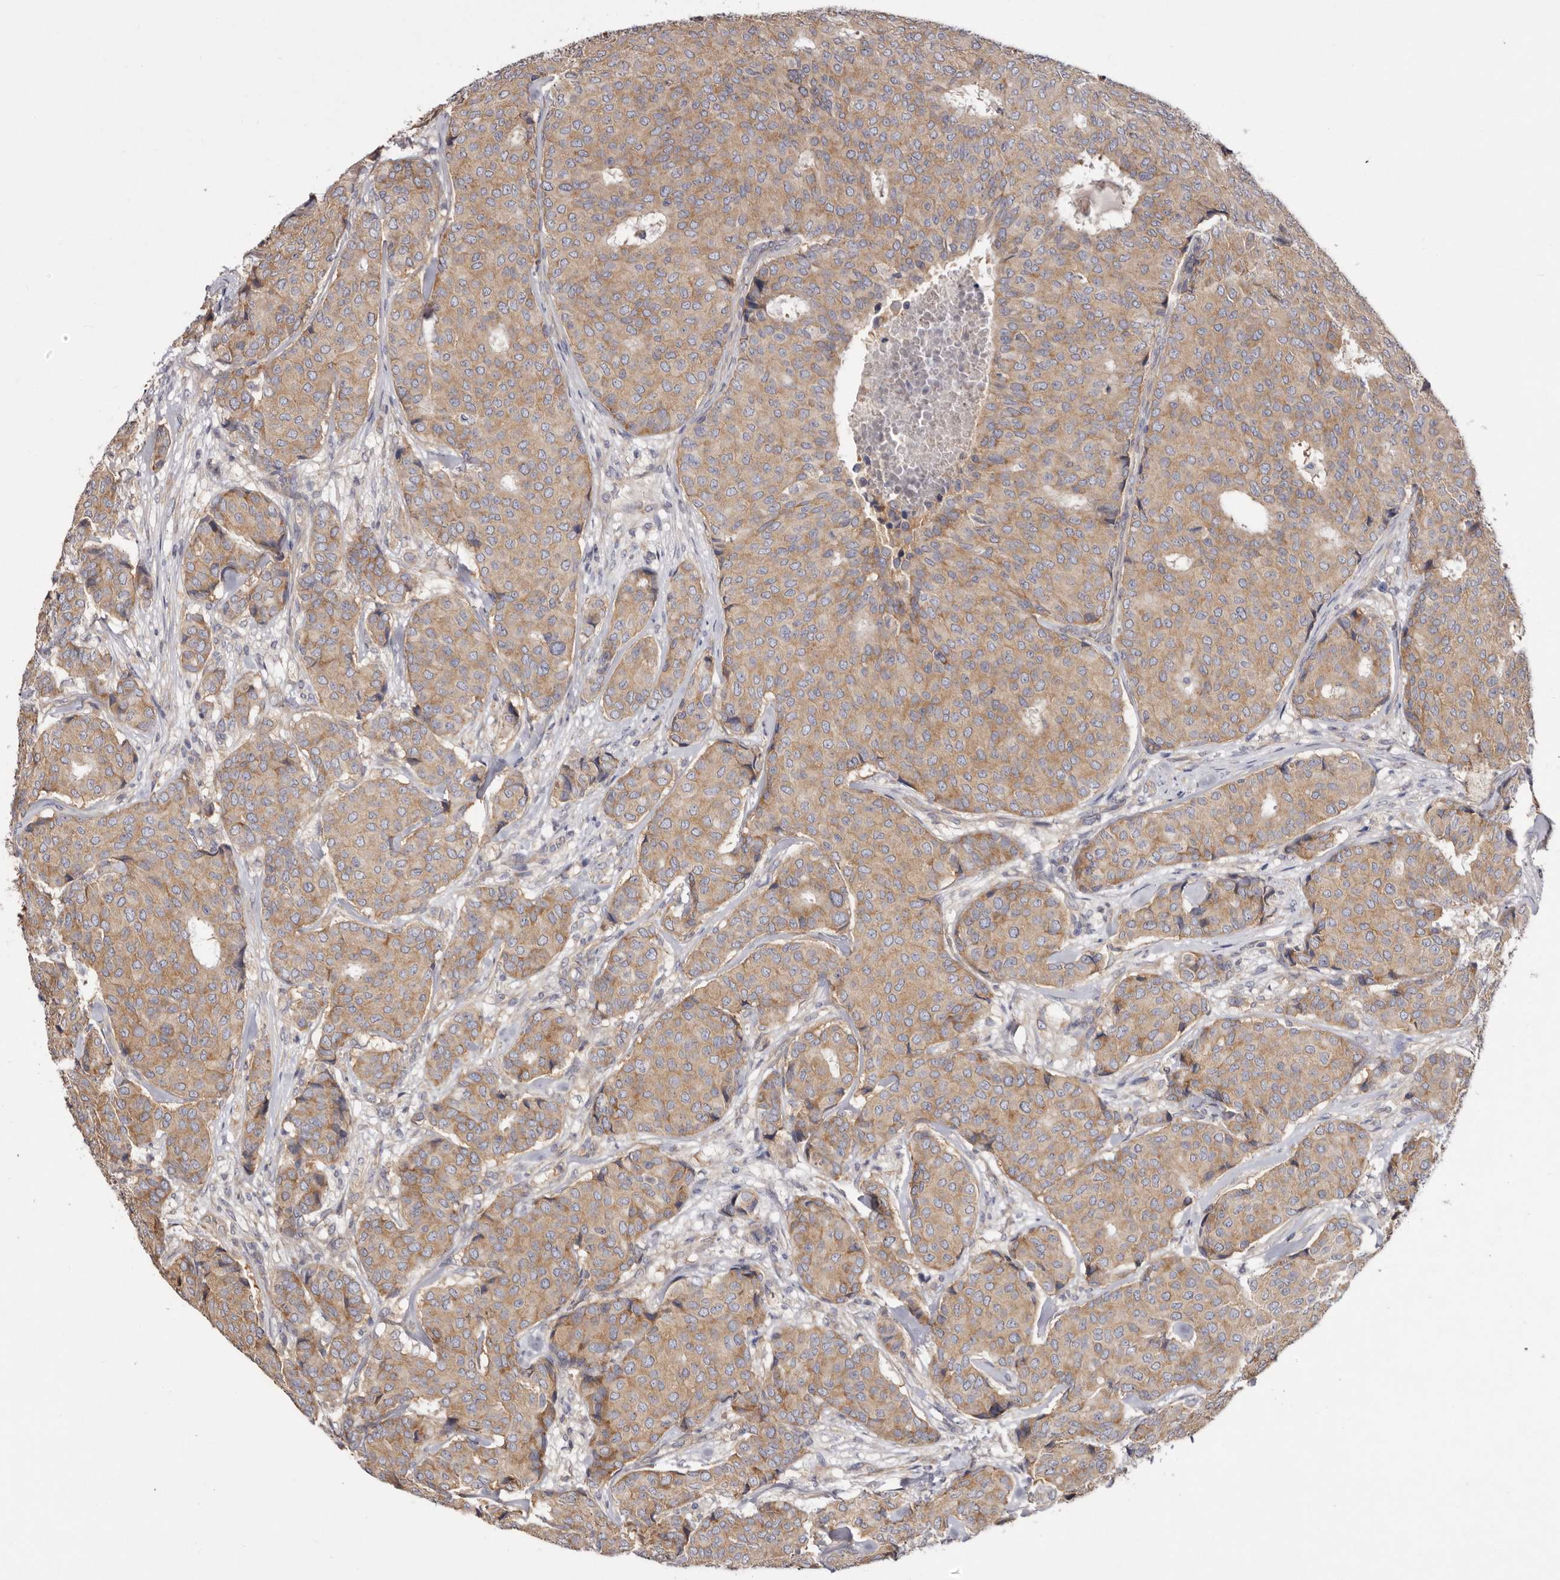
{"staining": {"intensity": "moderate", "quantity": ">75%", "location": "cytoplasmic/membranous"}, "tissue": "breast cancer", "cell_type": "Tumor cells", "image_type": "cancer", "snomed": [{"axis": "morphology", "description": "Duct carcinoma"}, {"axis": "topography", "description": "Breast"}], "caption": "This is a photomicrograph of immunohistochemistry staining of breast cancer (infiltrating ductal carcinoma), which shows moderate expression in the cytoplasmic/membranous of tumor cells.", "gene": "FAM167B", "patient": {"sex": "female", "age": 75}}